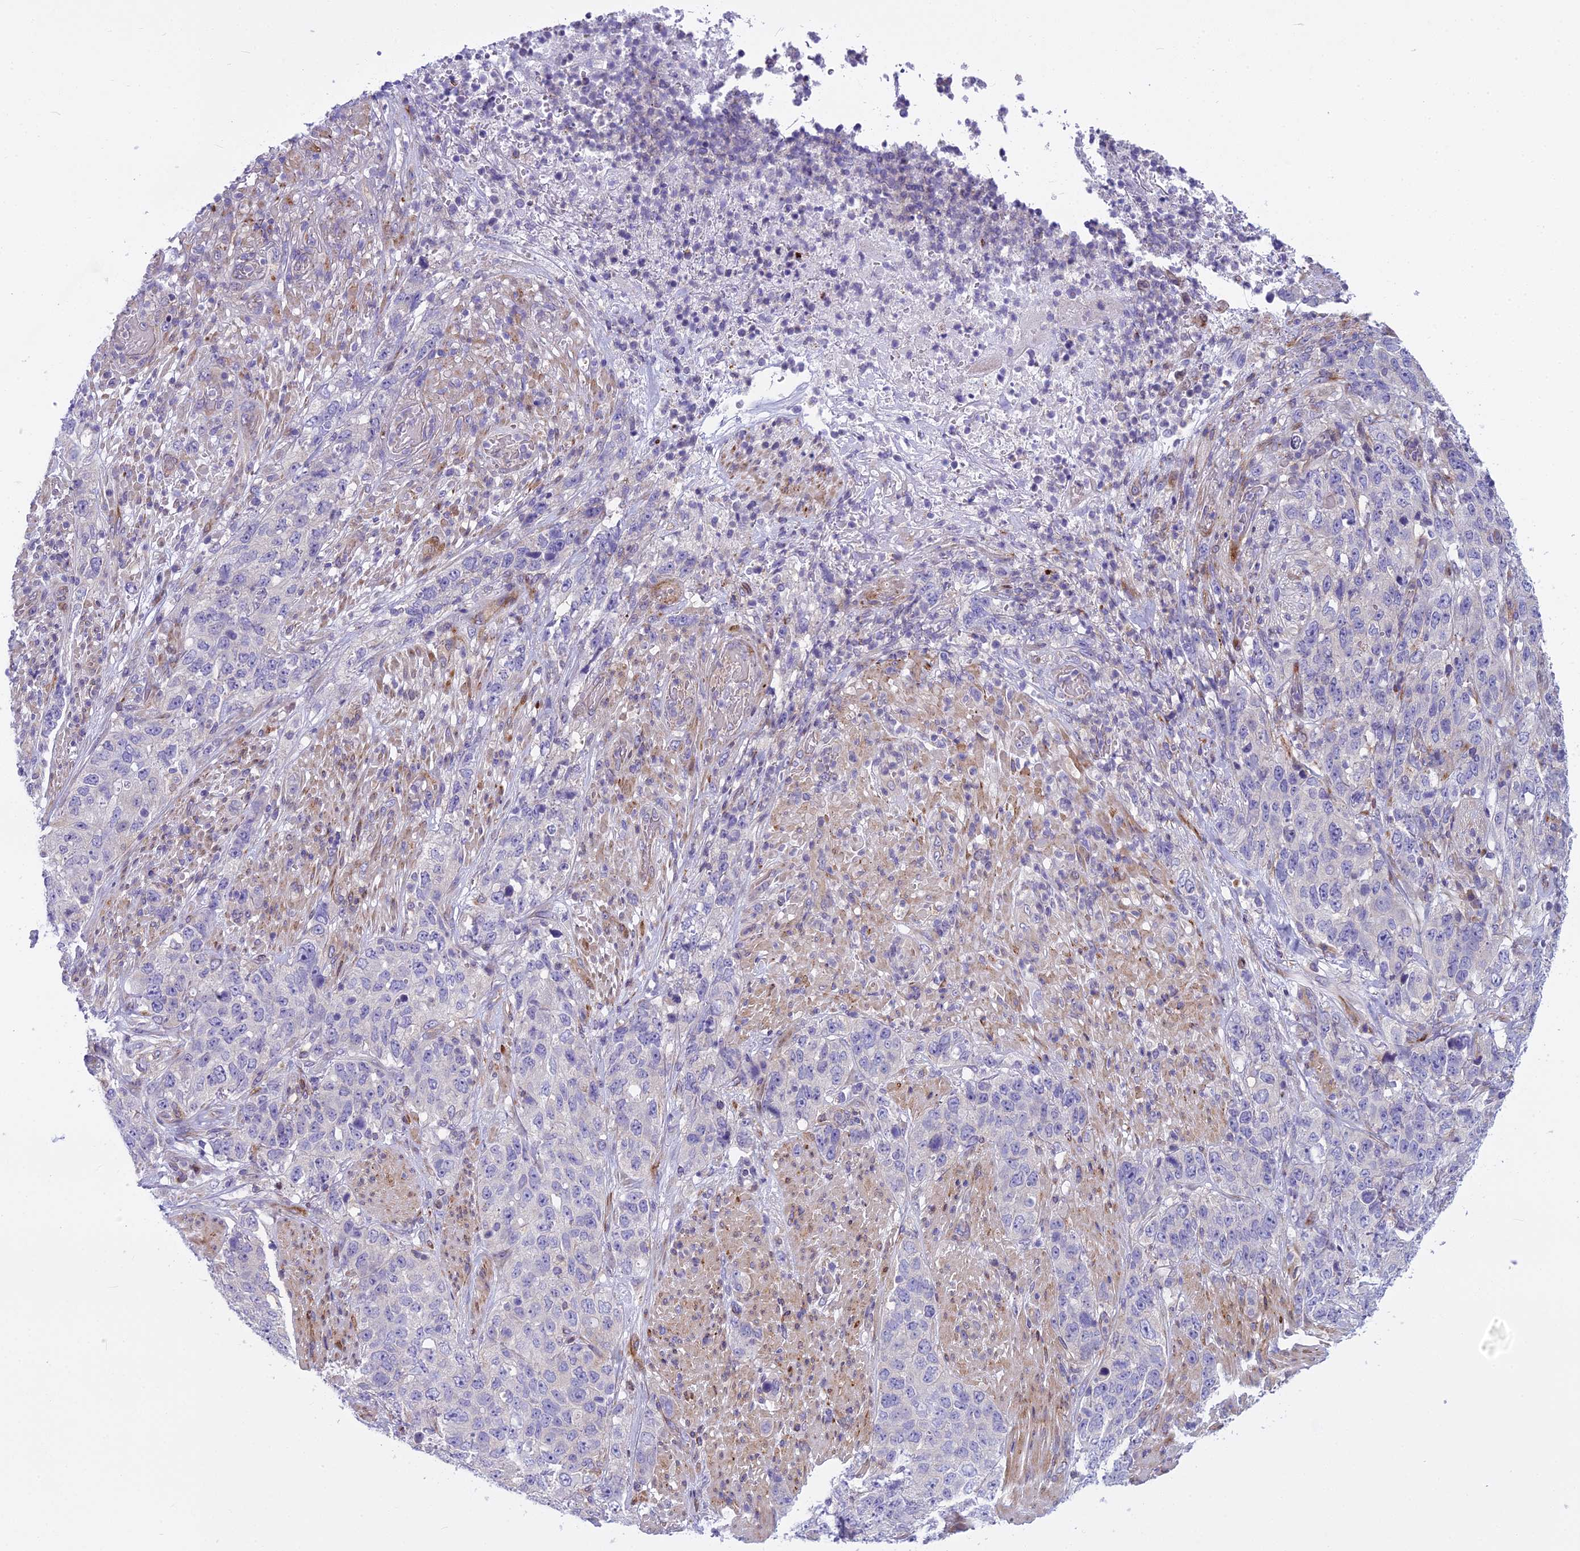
{"staining": {"intensity": "negative", "quantity": "none", "location": "none"}, "tissue": "stomach cancer", "cell_type": "Tumor cells", "image_type": "cancer", "snomed": [{"axis": "morphology", "description": "Adenocarcinoma, NOS"}, {"axis": "topography", "description": "Stomach"}], "caption": "A histopathology image of human stomach cancer is negative for staining in tumor cells.", "gene": "PCDHB14", "patient": {"sex": "male", "age": 48}}